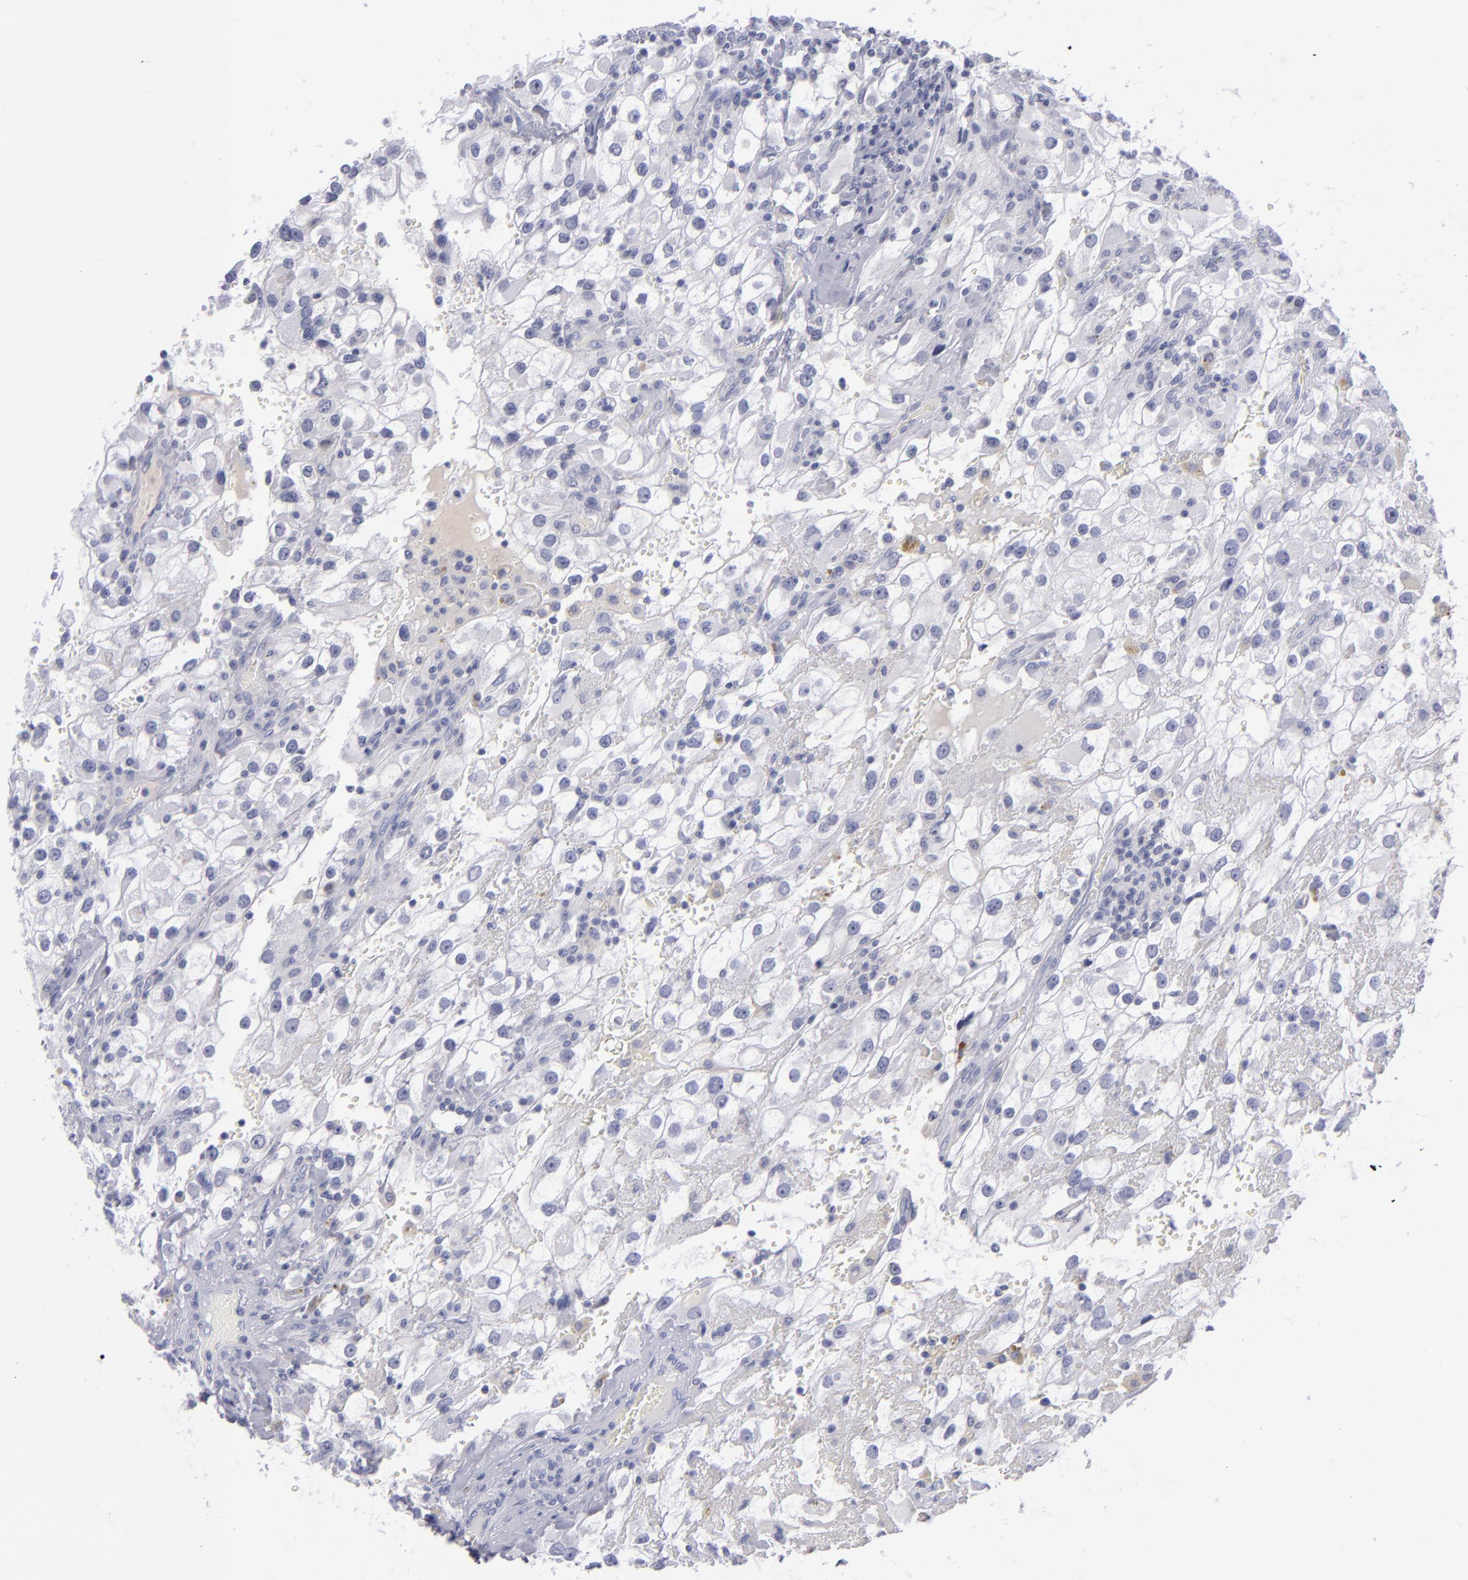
{"staining": {"intensity": "negative", "quantity": "none", "location": "none"}, "tissue": "renal cancer", "cell_type": "Tumor cells", "image_type": "cancer", "snomed": [{"axis": "morphology", "description": "Adenocarcinoma, NOS"}, {"axis": "topography", "description": "Kidney"}], "caption": "A high-resolution photomicrograph shows immunohistochemistry staining of renal cancer (adenocarcinoma), which reveals no significant expression in tumor cells.", "gene": "ITGB4", "patient": {"sex": "female", "age": 52}}